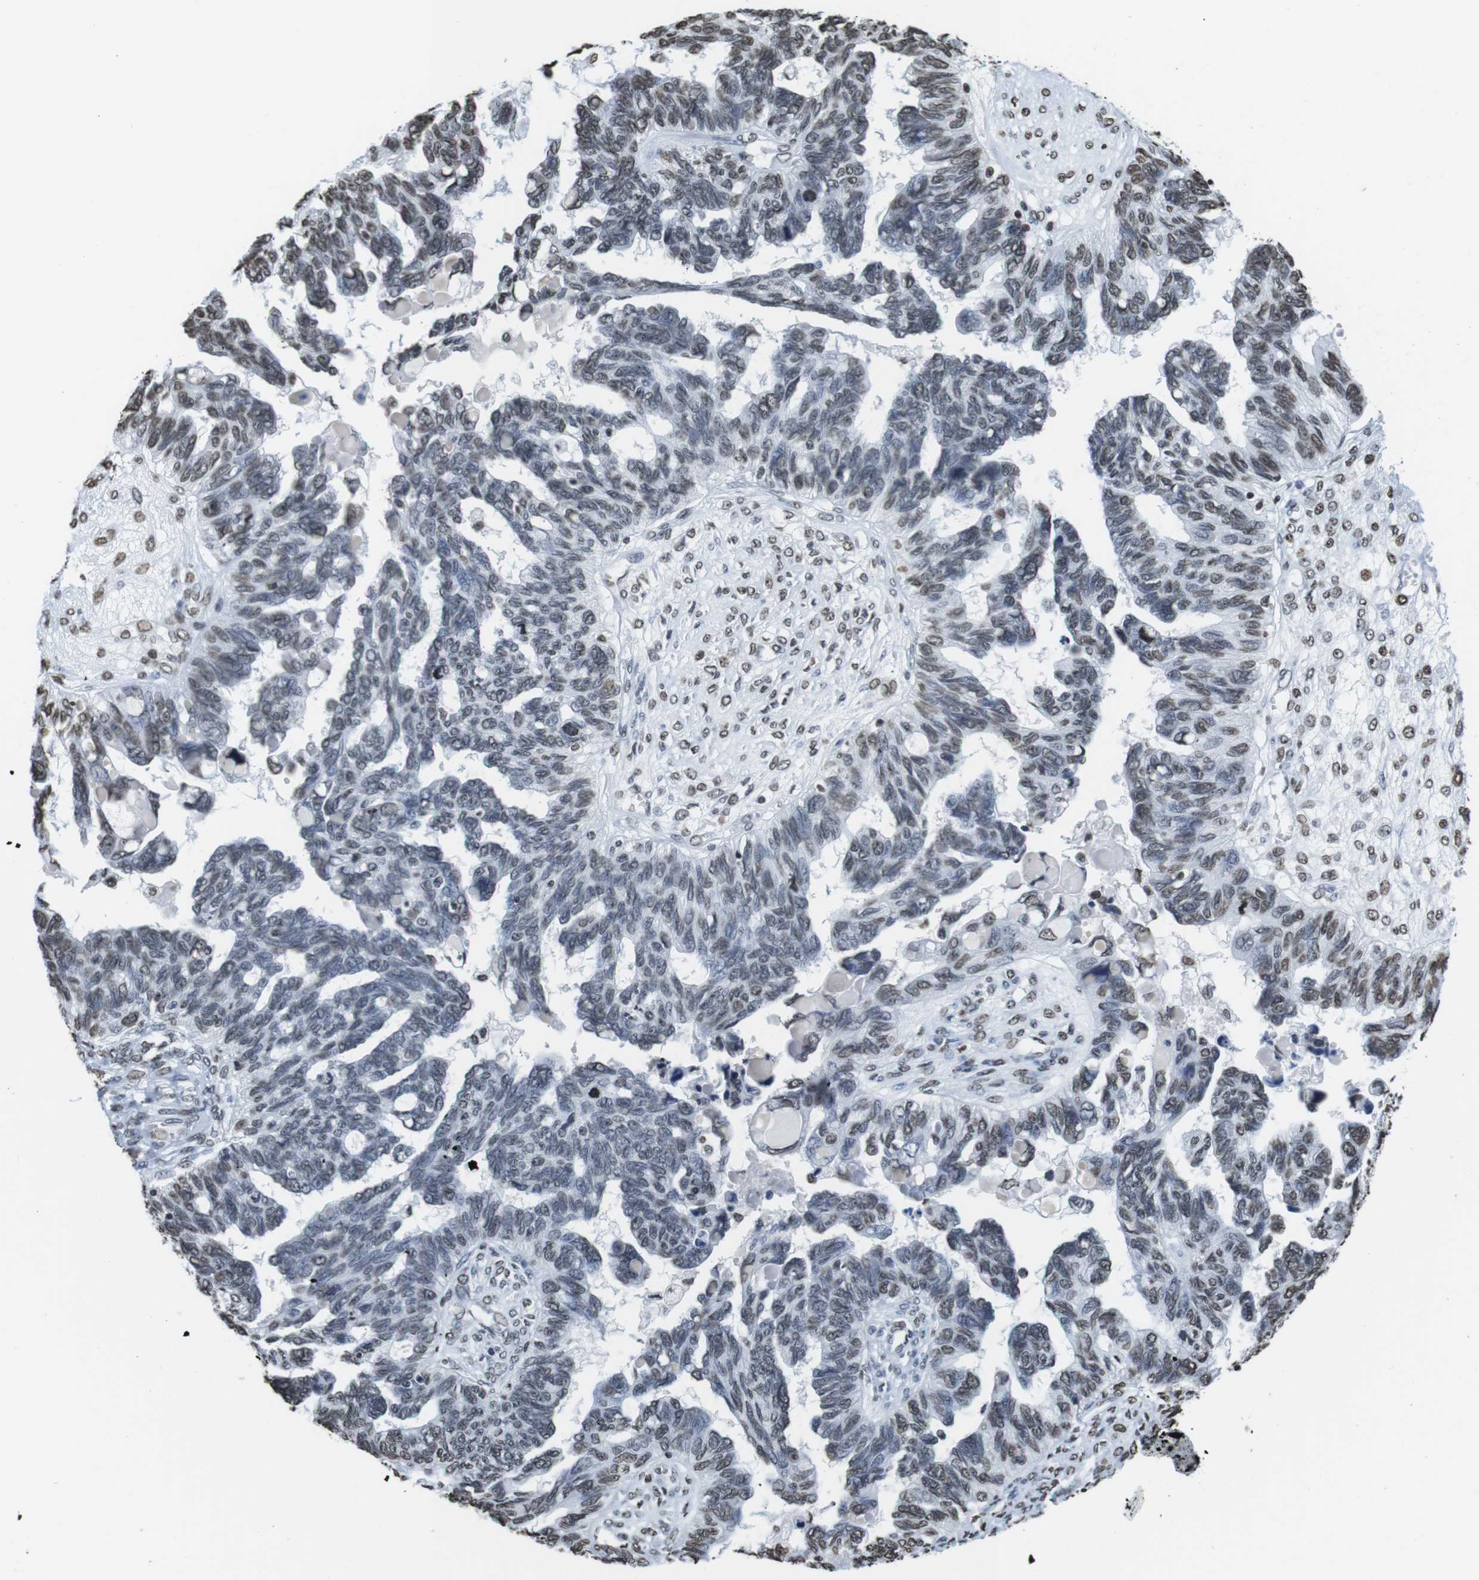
{"staining": {"intensity": "moderate", "quantity": "<25%", "location": "nuclear"}, "tissue": "ovarian cancer", "cell_type": "Tumor cells", "image_type": "cancer", "snomed": [{"axis": "morphology", "description": "Cystadenocarcinoma, serous, NOS"}, {"axis": "topography", "description": "Ovary"}], "caption": "A low amount of moderate nuclear positivity is identified in about <25% of tumor cells in ovarian cancer tissue. The staining was performed using DAB to visualize the protein expression in brown, while the nuclei were stained in blue with hematoxylin (Magnification: 20x).", "gene": "BSX", "patient": {"sex": "female", "age": 79}}